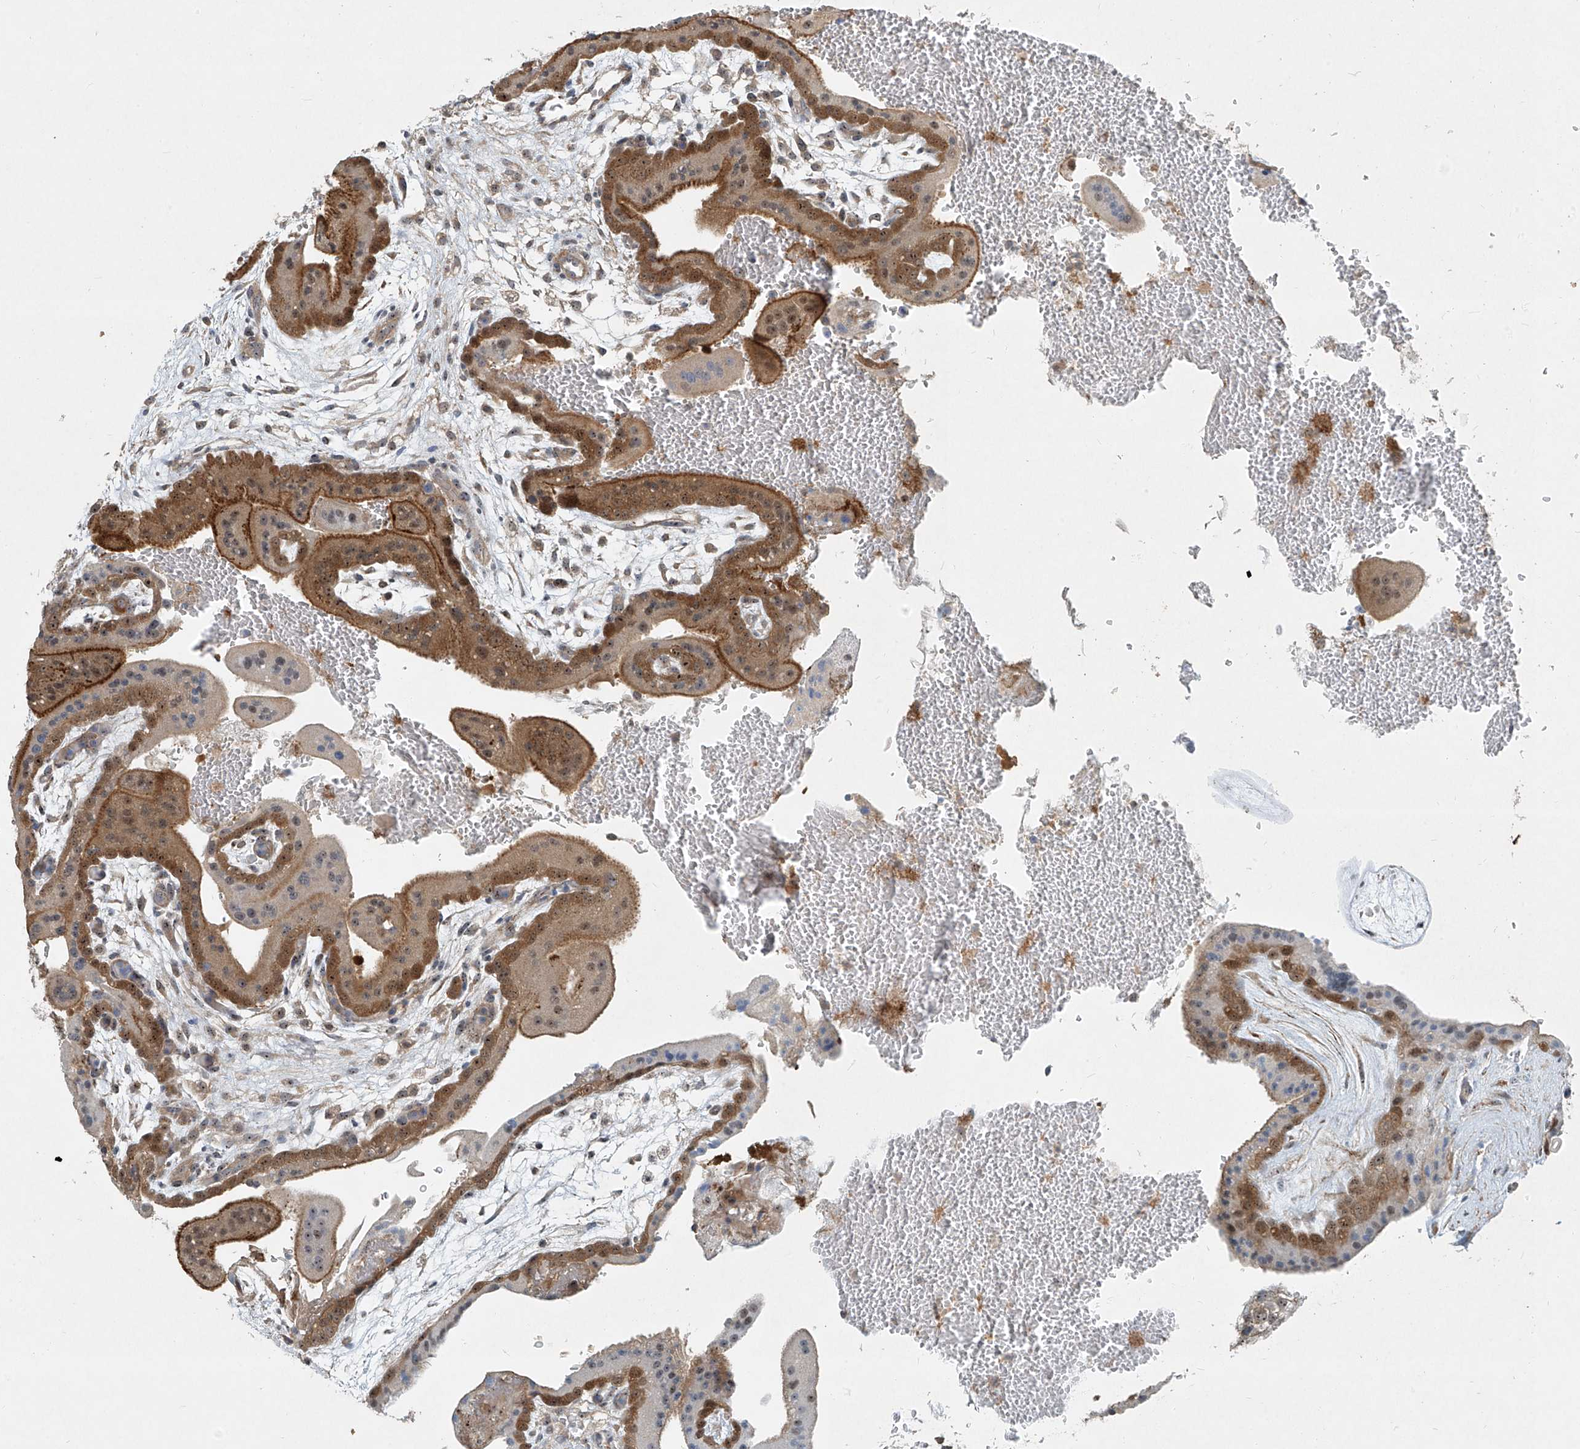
{"staining": {"intensity": "moderate", "quantity": ">75%", "location": "cytoplasmic/membranous,nuclear"}, "tissue": "placenta", "cell_type": "Trophoblastic cells", "image_type": "normal", "snomed": [{"axis": "morphology", "description": "Normal tissue, NOS"}, {"axis": "topography", "description": "Placenta"}], "caption": "An immunohistochemistry (IHC) histopathology image of unremarkable tissue is shown. Protein staining in brown labels moderate cytoplasmic/membranous,nuclear positivity in placenta within trophoblastic cells.", "gene": "PPCS", "patient": {"sex": "female", "age": 35}}